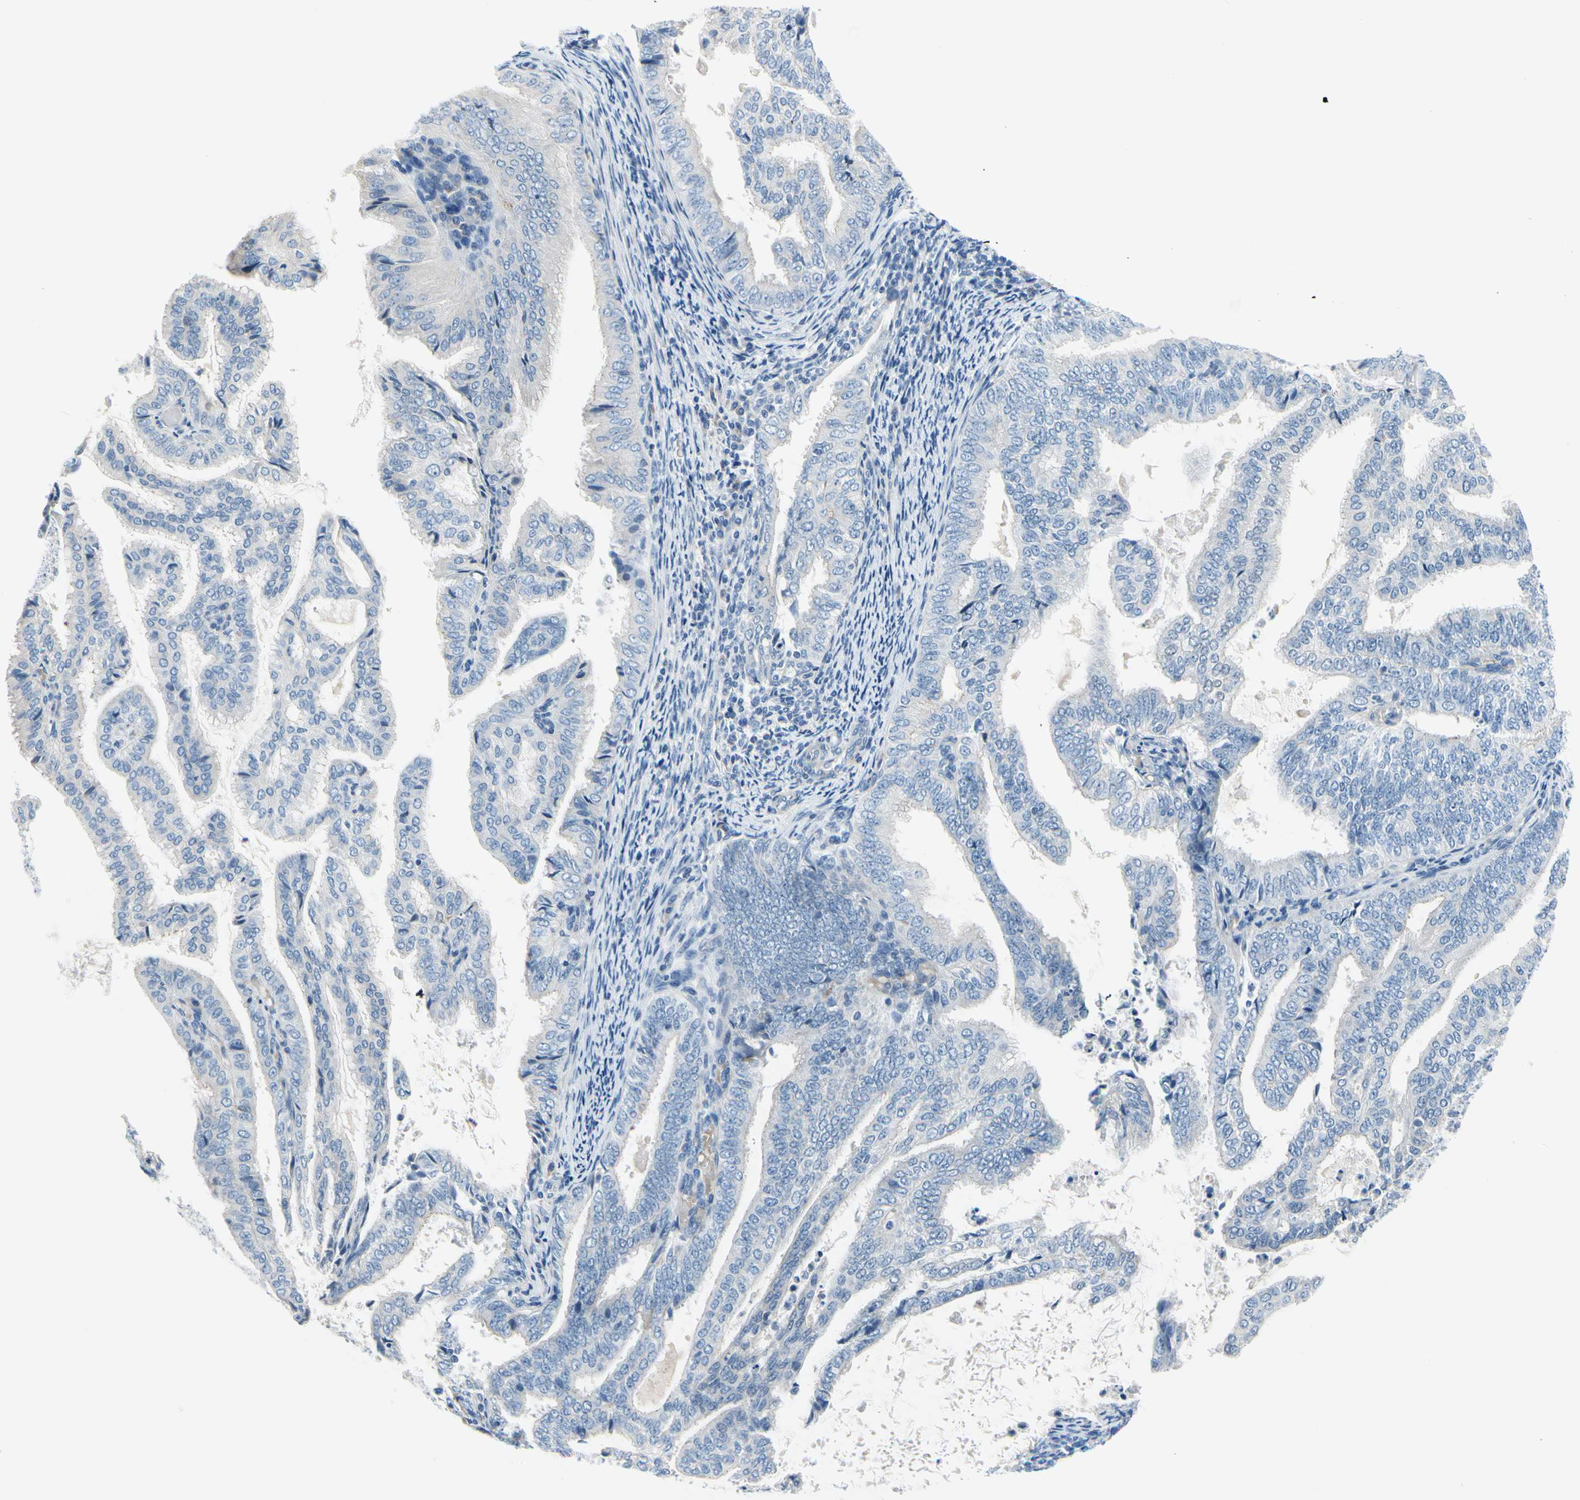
{"staining": {"intensity": "negative", "quantity": "none", "location": "none"}, "tissue": "endometrial cancer", "cell_type": "Tumor cells", "image_type": "cancer", "snomed": [{"axis": "morphology", "description": "Adenocarcinoma, NOS"}, {"axis": "topography", "description": "Endometrium"}], "caption": "Endometrial cancer stained for a protein using immunohistochemistry (IHC) reveals no staining tumor cells.", "gene": "FCER2", "patient": {"sex": "female", "age": 58}}